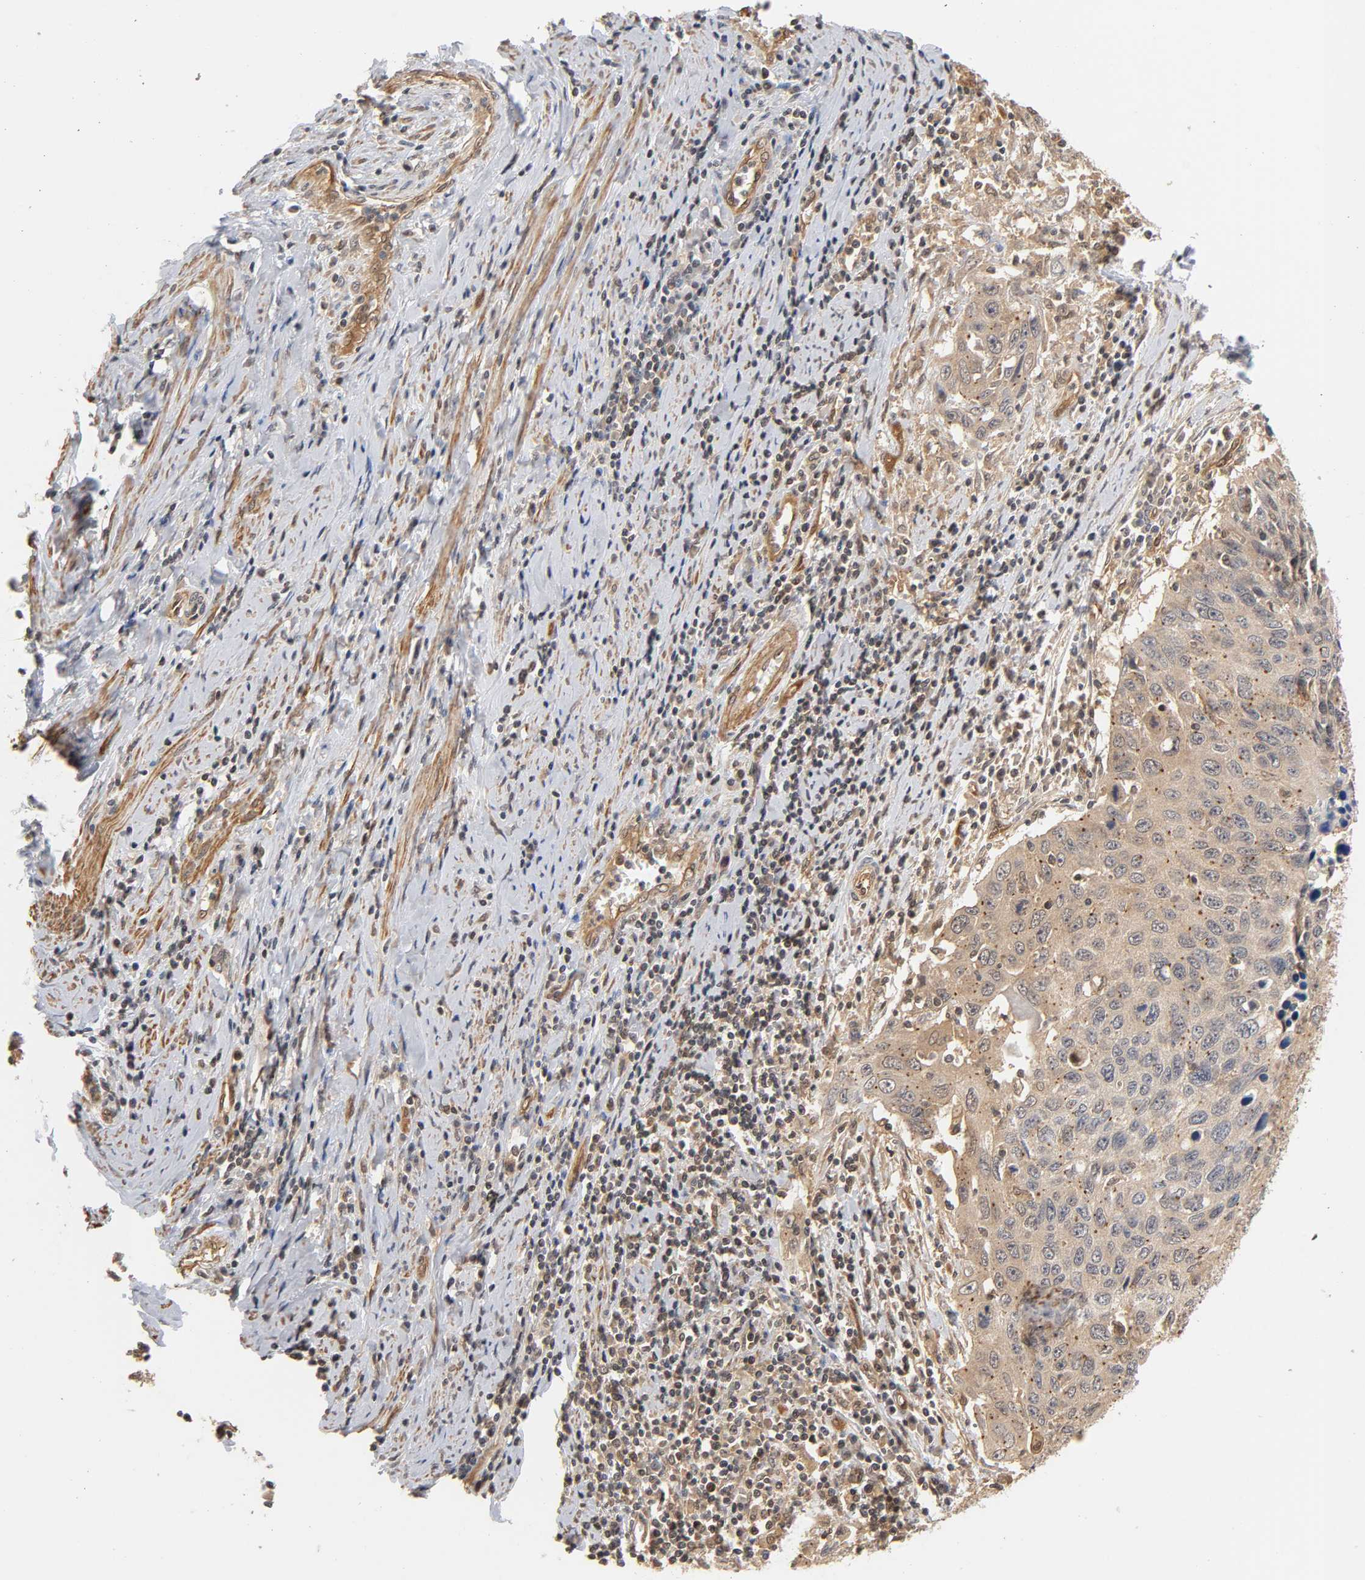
{"staining": {"intensity": "weak", "quantity": ">75%", "location": "cytoplasmic/membranous"}, "tissue": "cervical cancer", "cell_type": "Tumor cells", "image_type": "cancer", "snomed": [{"axis": "morphology", "description": "Squamous cell carcinoma, NOS"}, {"axis": "topography", "description": "Cervix"}], "caption": "A high-resolution image shows IHC staining of squamous cell carcinoma (cervical), which shows weak cytoplasmic/membranous staining in approximately >75% of tumor cells.", "gene": "CDC37", "patient": {"sex": "female", "age": 53}}